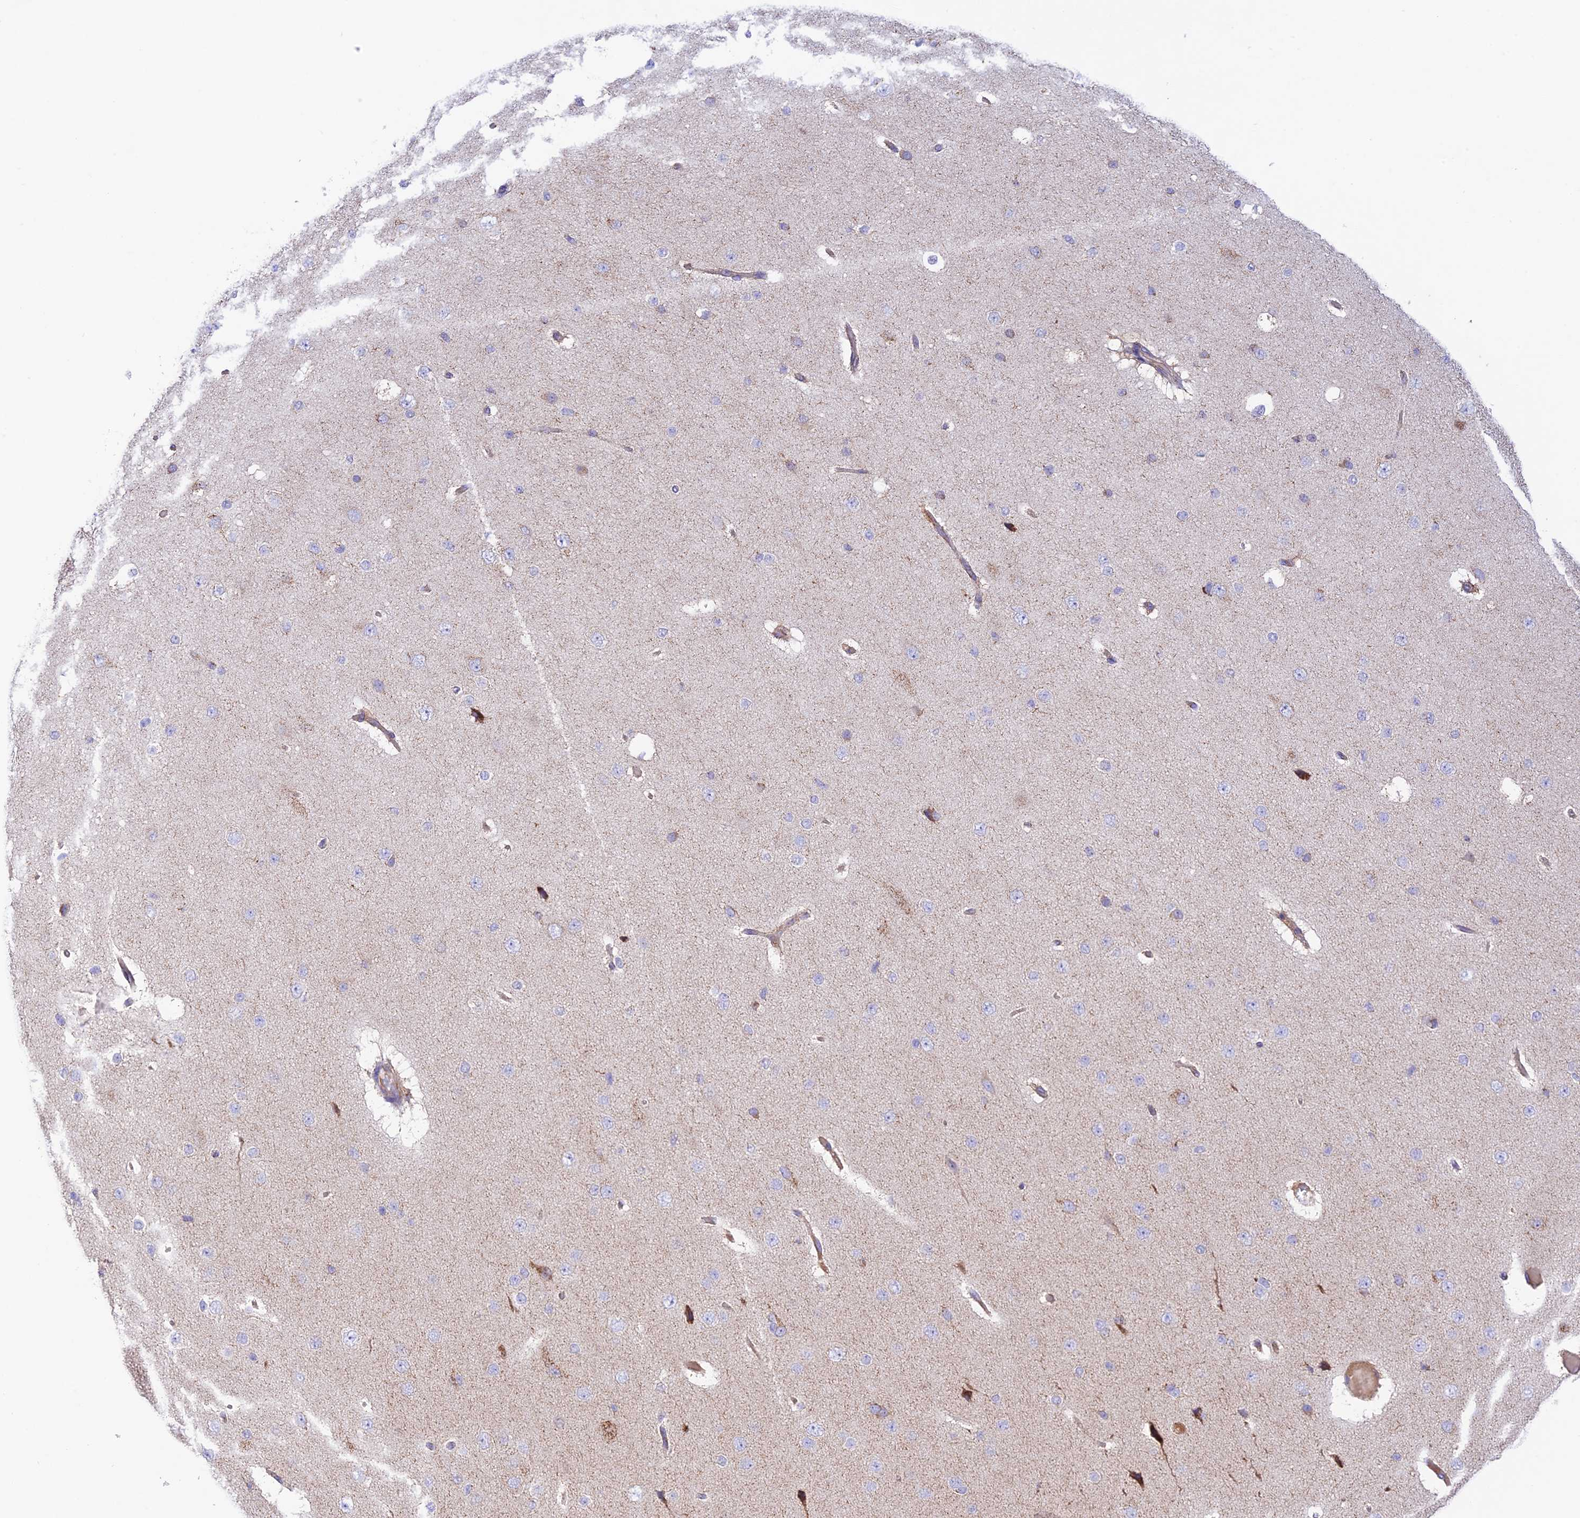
{"staining": {"intensity": "weak", "quantity": ">75%", "location": "cytoplasmic/membranous"}, "tissue": "cerebral cortex", "cell_type": "Endothelial cells", "image_type": "normal", "snomed": [{"axis": "morphology", "description": "Normal tissue, NOS"}, {"axis": "morphology", "description": "Developmental malformation"}, {"axis": "topography", "description": "Cerebral cortex"}], "caption": "A brown stain shows weak cytoplasmic/membranous positivity of a protein in endothelial cells of benign human cerebral cortex. Nuclei are stained in blue.", "gene": "UAP1L1", "patient": {"sex": "female", "age": 30}}